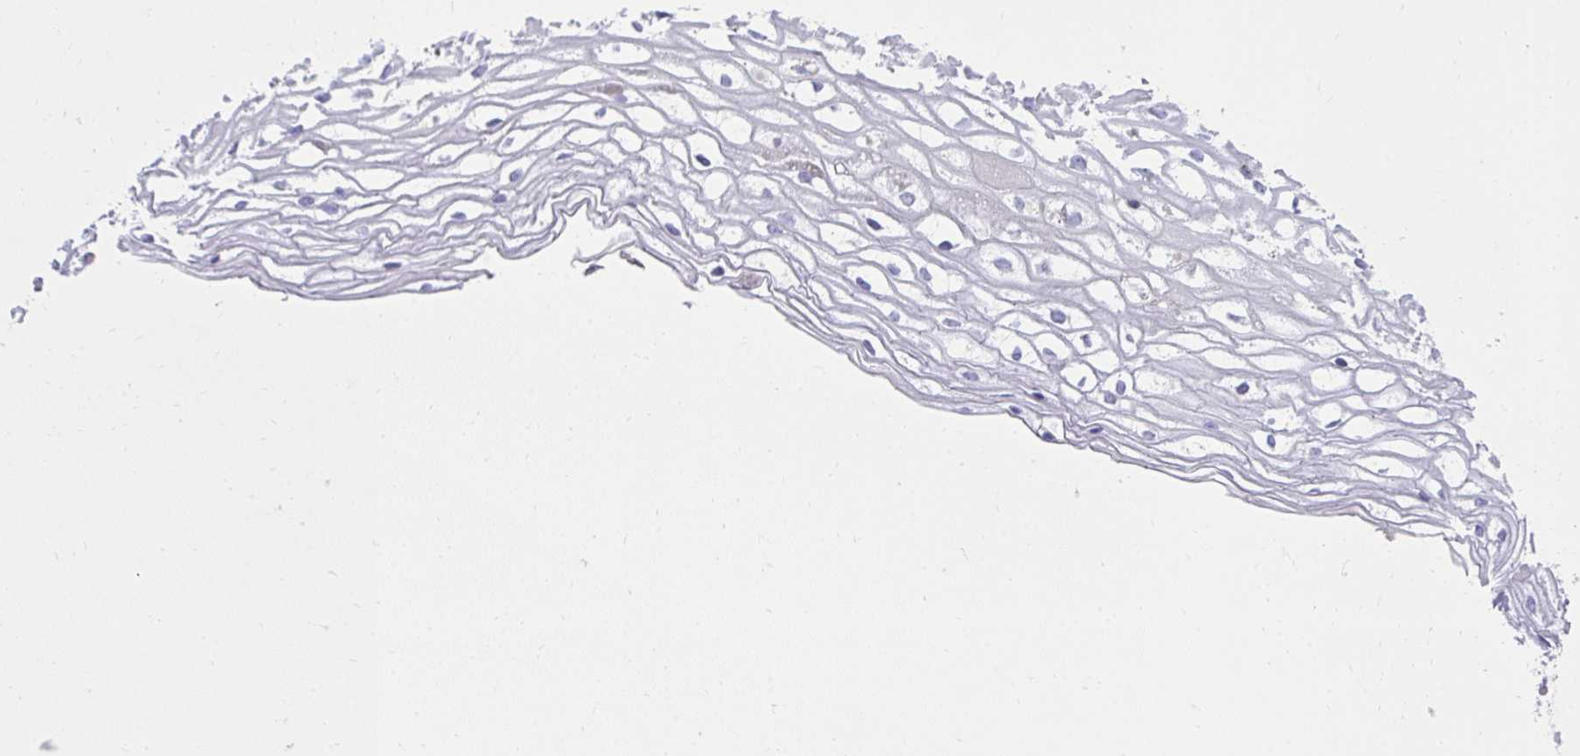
{"staining": {"intensity": "weak", "quantity": "<25%", "location": "cytoplasmic/membranous"}, "tissue": "cervix", "cell_type": "Glandular cells", "image_type": "normal", "snomed": [{"axis": "morphology", "description": "Normal tissue, NOS"}, {"axis": "topography", "description": "Cervix"}], "caption": "The IHC image has no significant staining in glandular cells of cervix. The staining was performed using DAB to visualize the protein expression in brown, while the nuclei were stained in blue with hematoxylin (Magnification: 20x).", "gene": "PRRG3", "patient": {"sex": "female", "age": 36}}